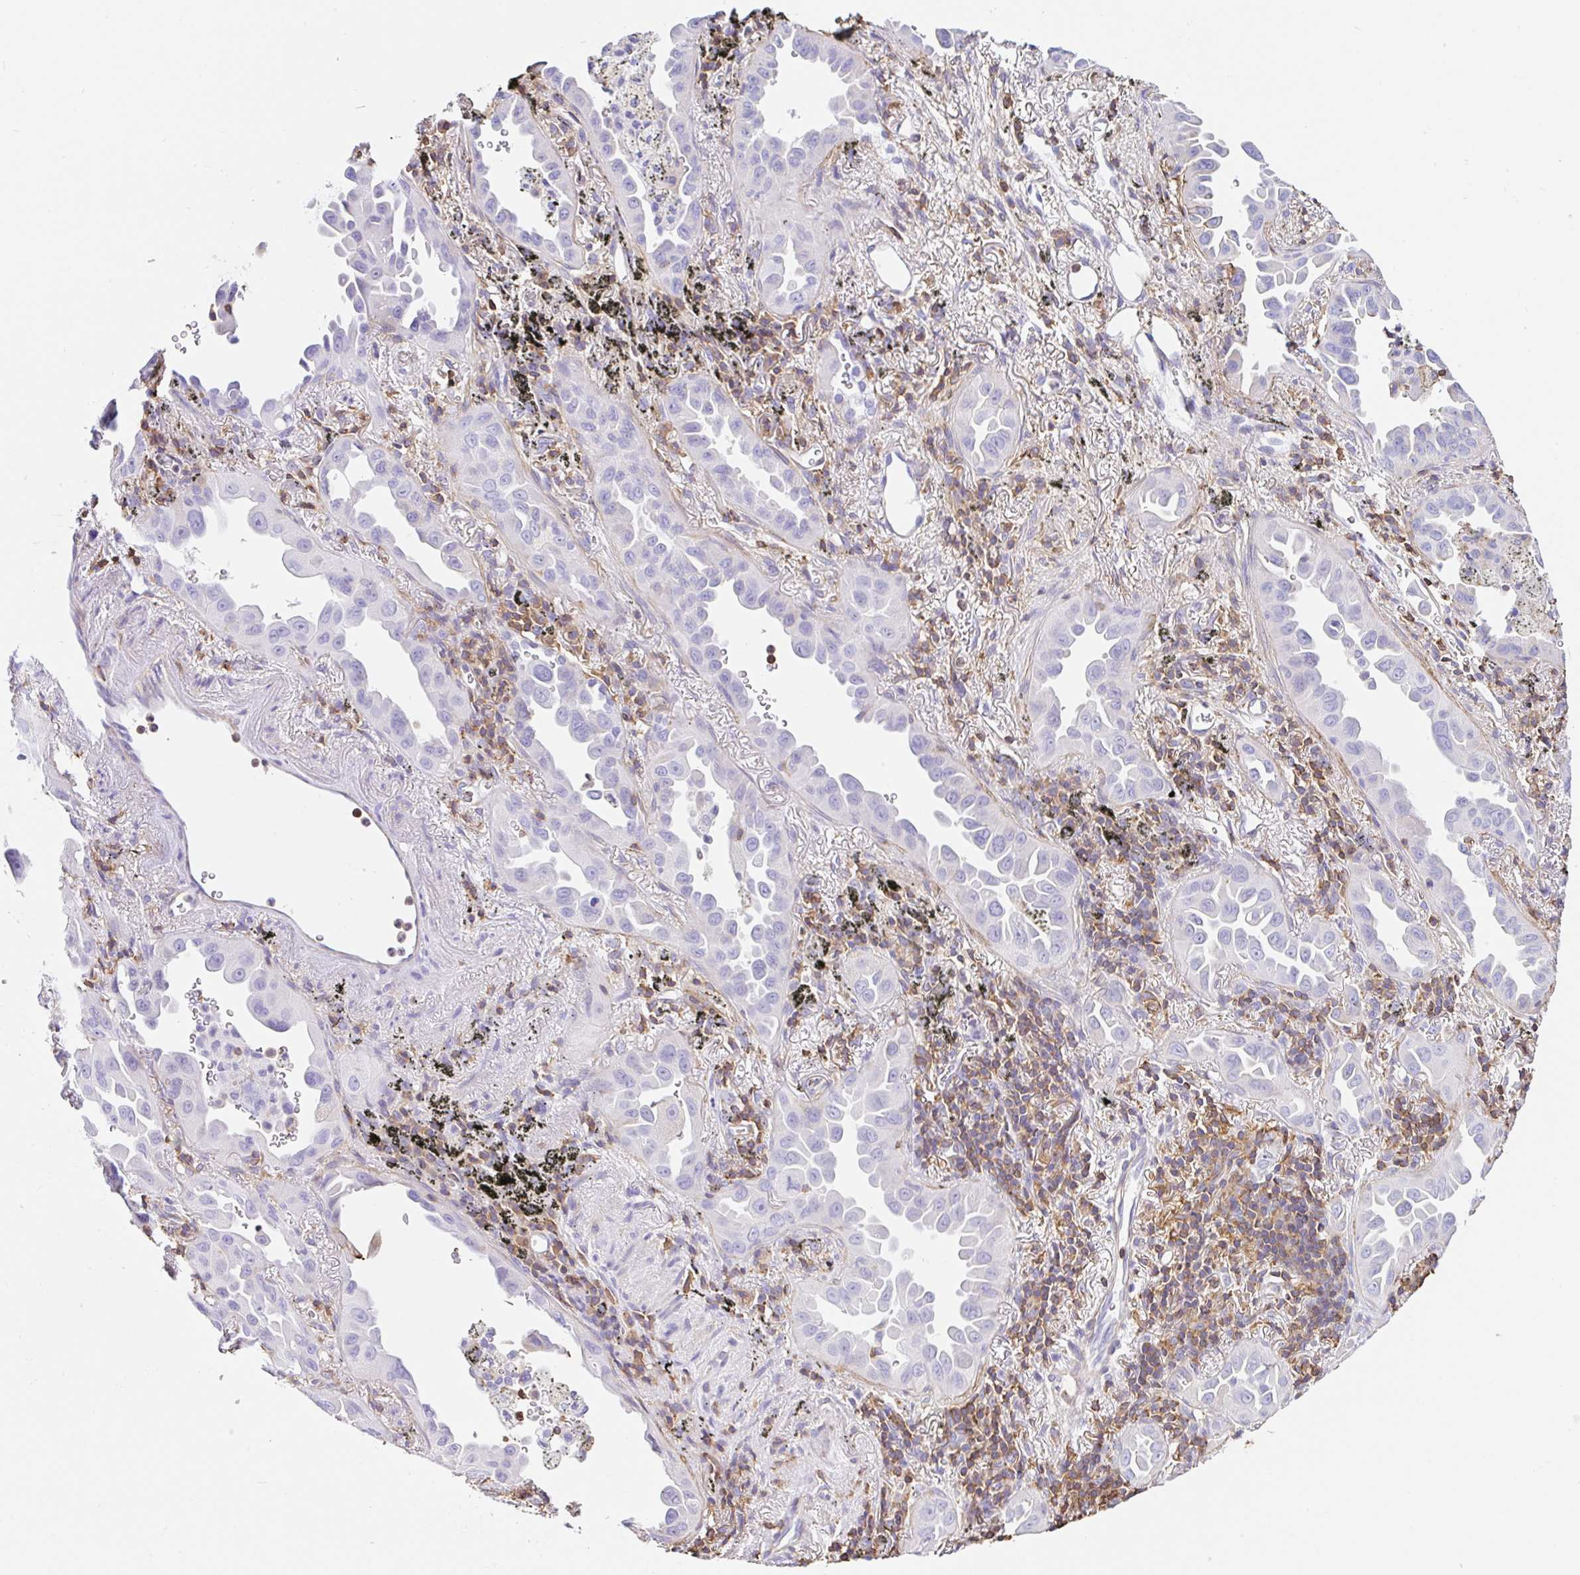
{"staining": {"intensity": "negative", "quantity": "none", "location": "none"}, "tissue": "lung cancer", "cell_type": "Tumor cells", "image_type": "cancer", "snomed": [{"axis": "morphology", "description": "Adenocarcinoma, NOS"}, {"axis": "topography", "description": "Lung"}], "caption": "A photomicrograph of adenocarcinoma (lung) stained for a protein displays no brown staining in tumor cells.", "gene": "MTTP", "patient": {"sex": "male", "age": 68}}